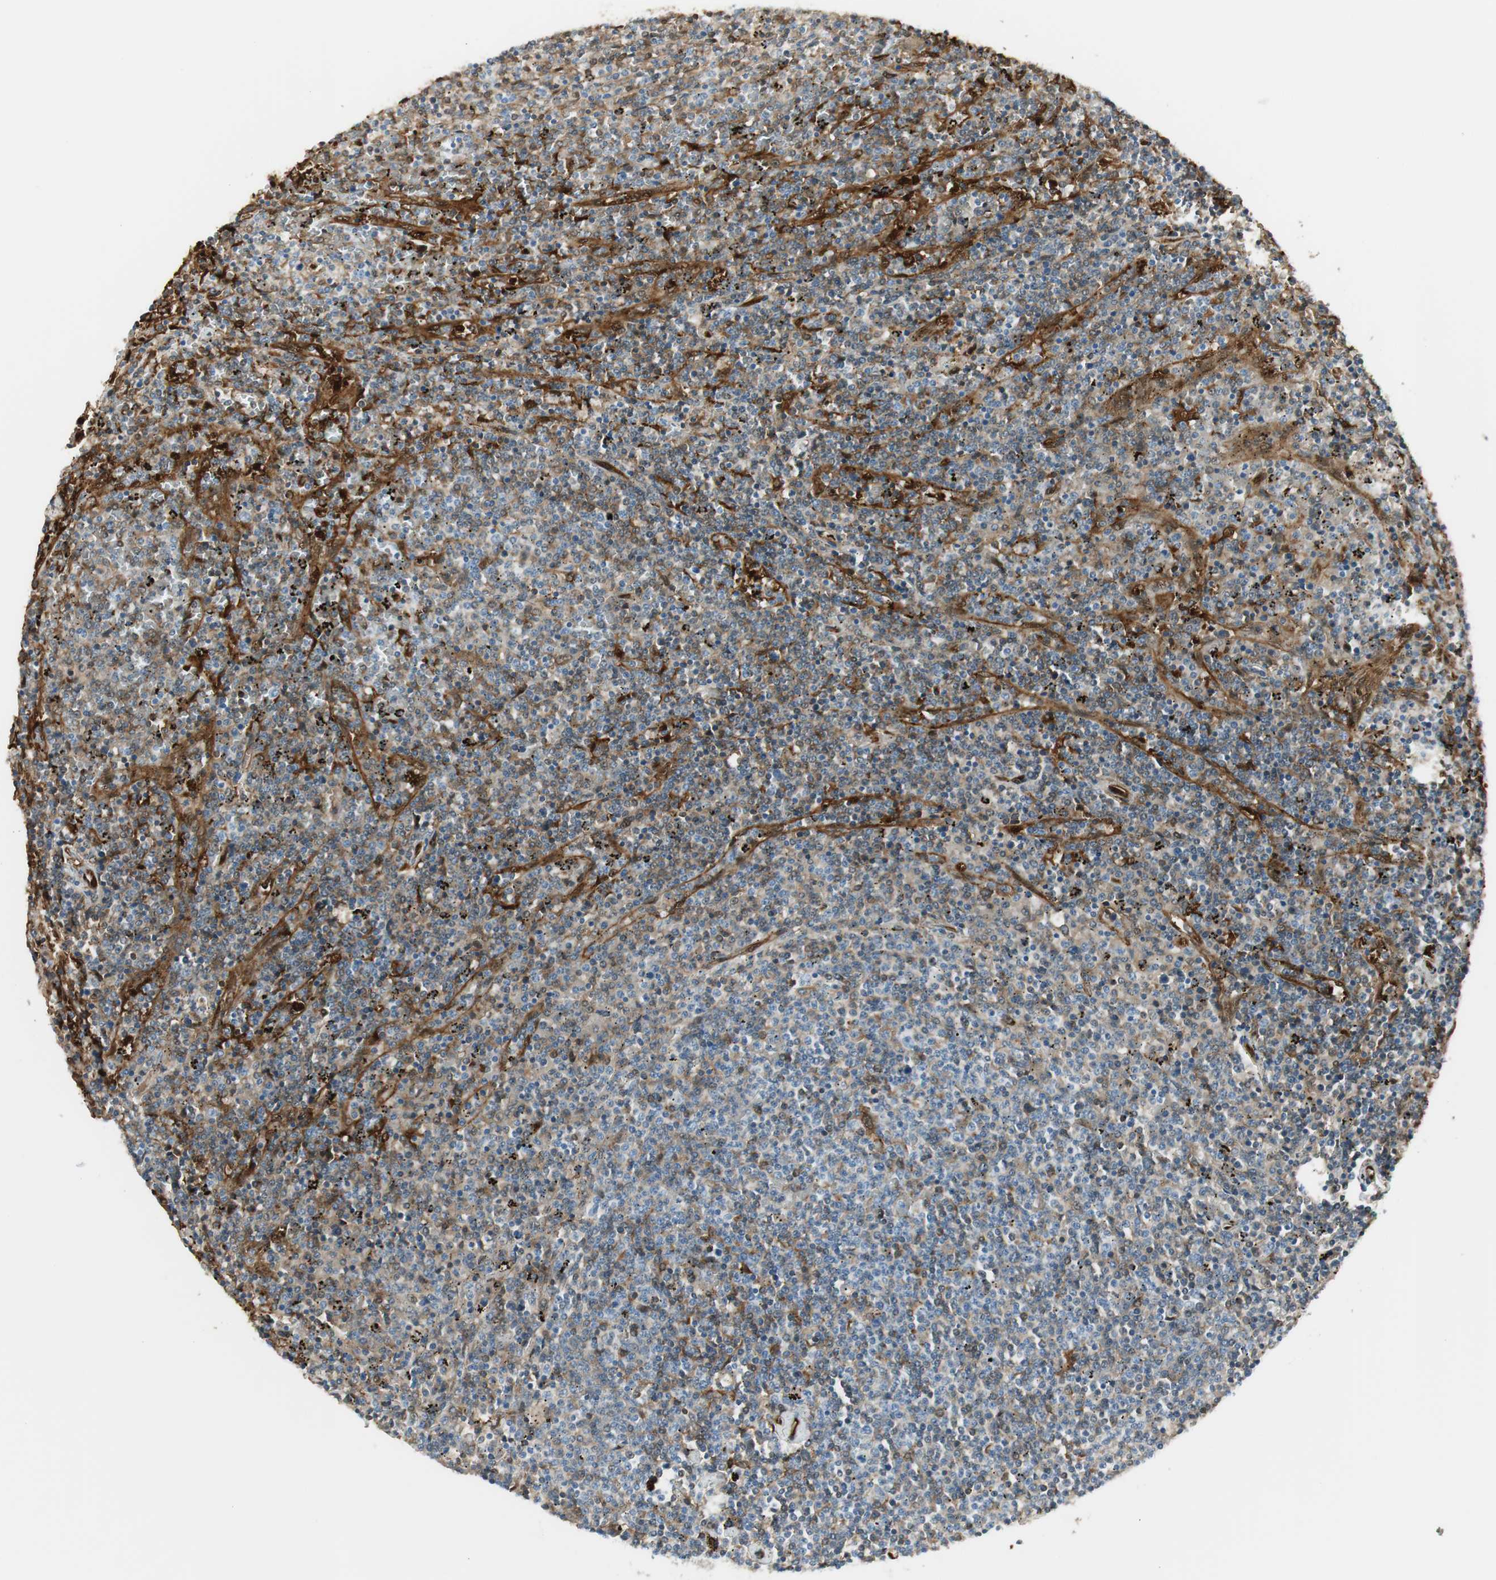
{"staining": {"intensity": "moderate", "quantity": "25%-75%", "location": "cytoplasmic/membranous"}, "tissue": "lymphoma", "cell_type": "Tumor cells", "image_type": "cancer", "snomed": [{"axis": "morphology", "description": "Malignant lymphoma, non-Hodgkin's type, Low grade"}, {"axis": "topography", "description": "Spleen"}], "caption": "Immunohistochemistry (IHC) of lymphoma demonstrates medium levels of moderate cytoplasmic/membranous expression in approximately 25%-75% of tumor cells.", "gene": "SERPINB6", "patient": {"sex": "female", "age": 50}}